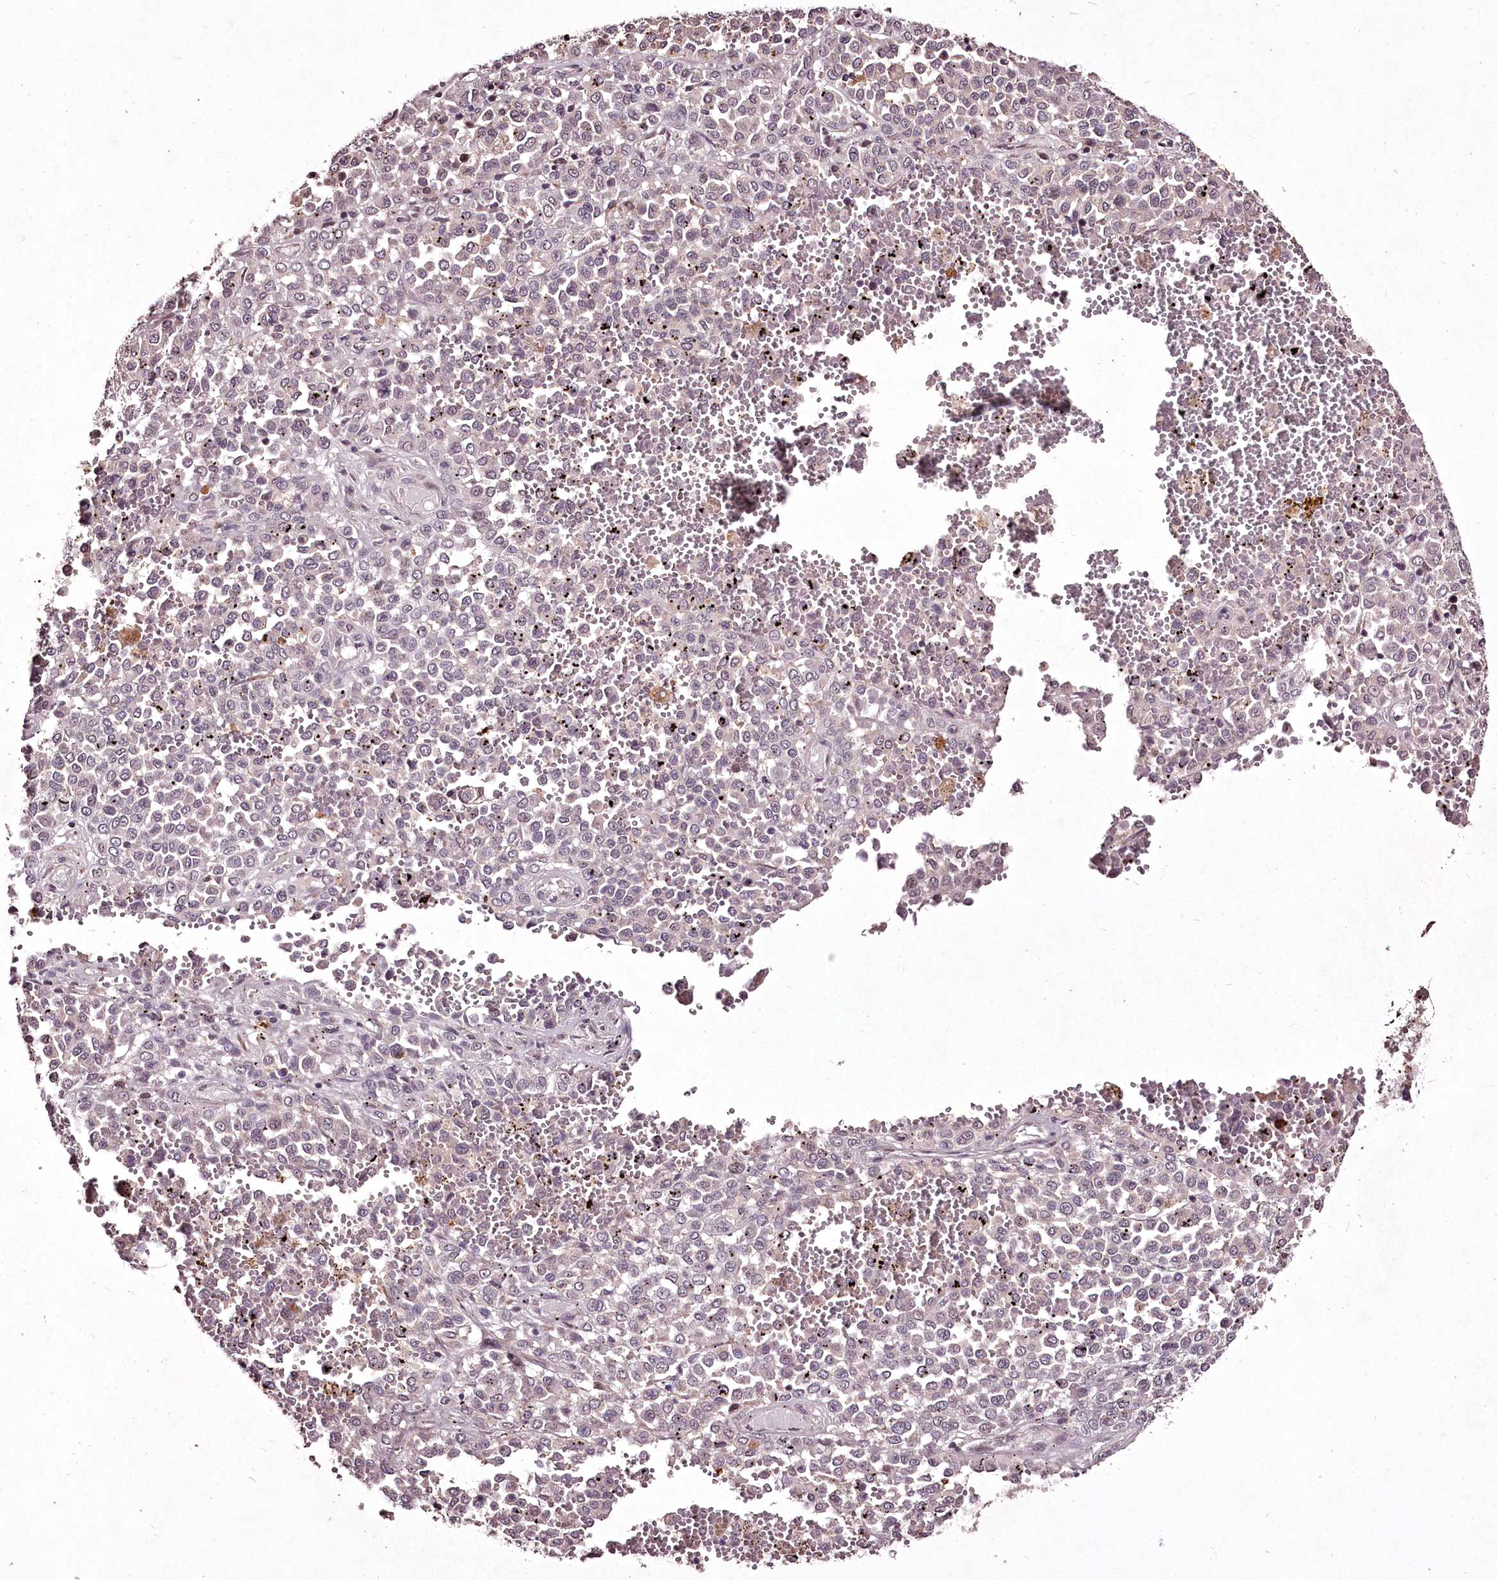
{"staining": {"intensity": "weak", "quantity": "<25%", "location": "nuclear"}, "tissue": "melanoma", "cell_type": "Tumor cells", "image_type": "cancer", "snomed": [{"axis": "morphology", "description": "Malignant melanoma, Metastatic site"}, {"axis": "topography", "description": "Pancreas"}], "caption": "DAB immunohistochemical staining of human melanoma displays no significant positivity in tumor cells.", "gene": "ADRA1D", "patient": {"sex": "female", "age": 30}}